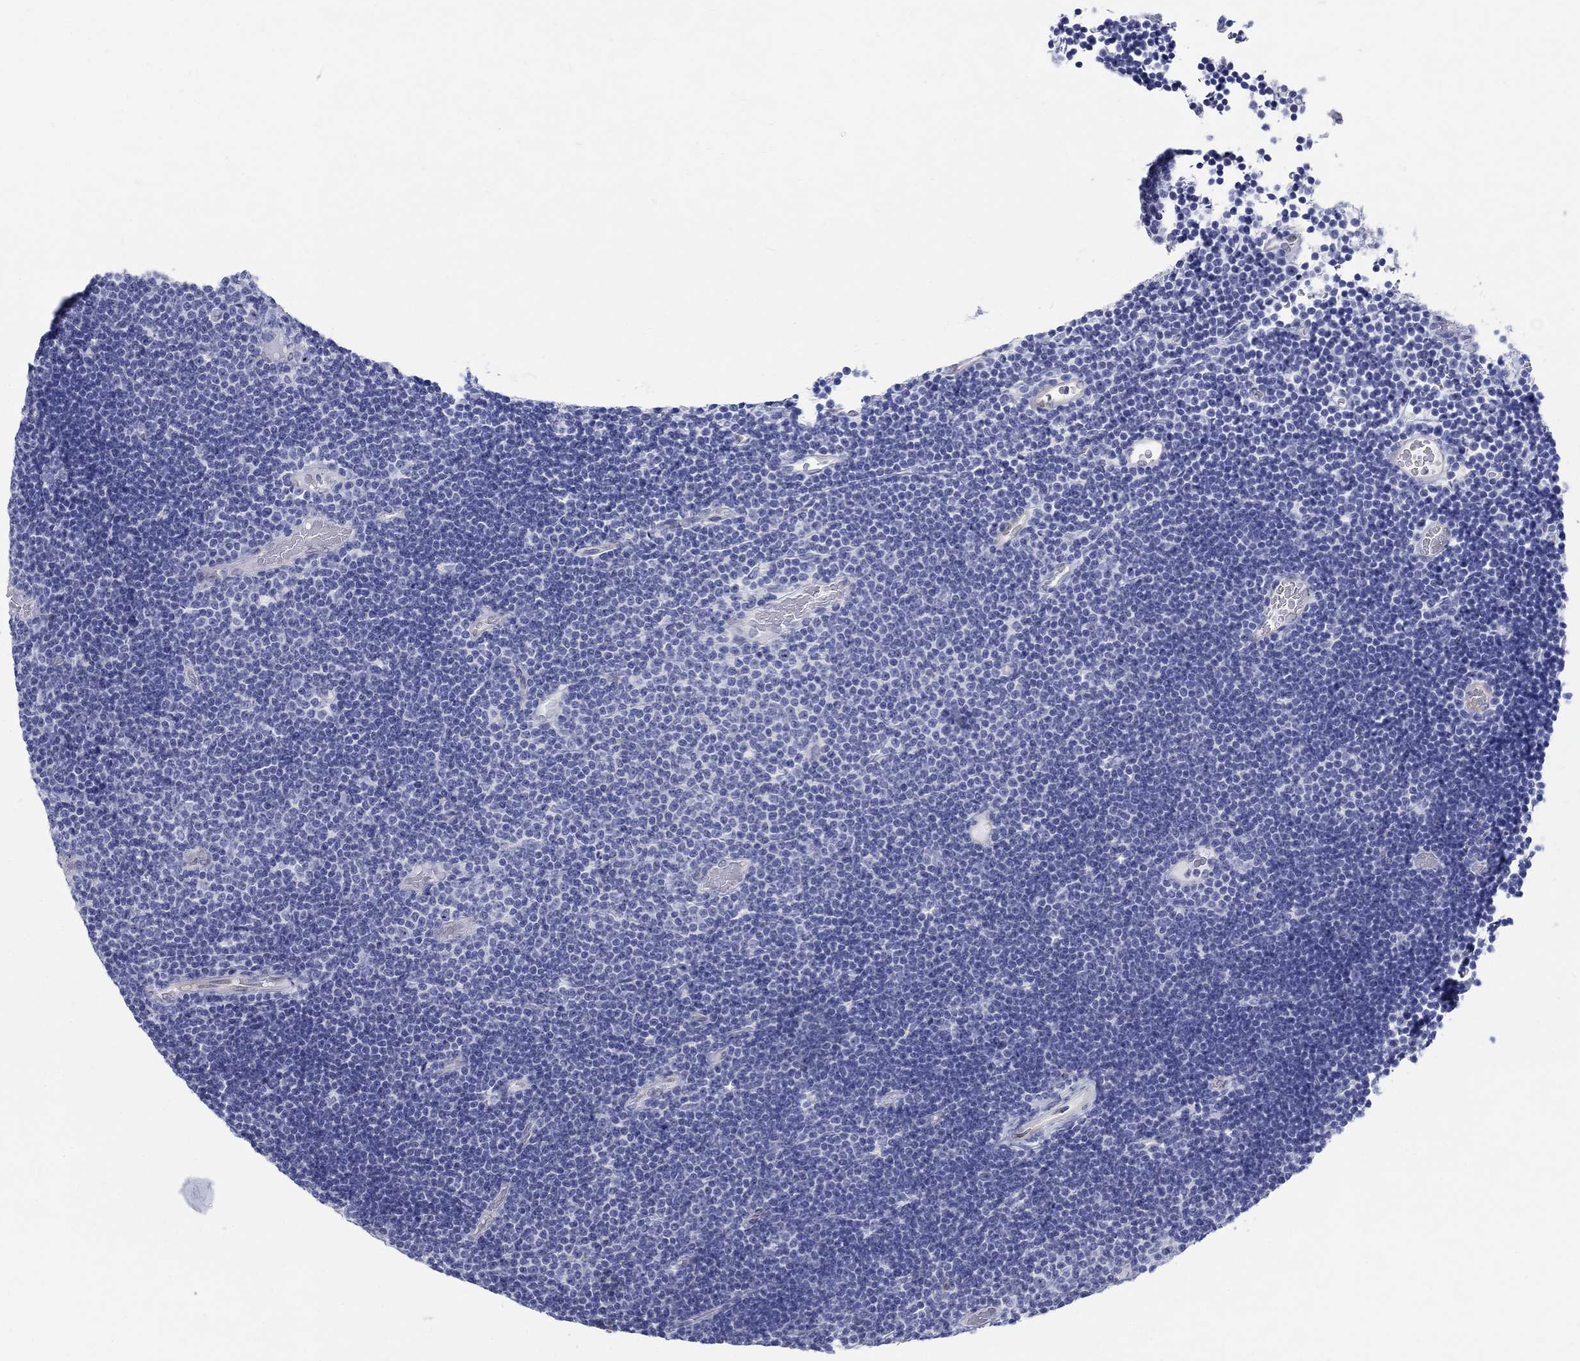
{"staining": {"intensity": "negative", "quantity": "none", "location": "none"}, "tissue": "lymphoma", "cell_type": "Tumor cells", "image_type": "cancer", "snomed": [{"axis": "morphology", "description": "Malignant lymphoma, non-Hodgkin's type, Low grade"}, {"axis": "topography", "description": "Brain"}], "caption": "Tumor cells show no significant protein staining in malignant lymphoma, non-Hodgkin's type (low-grade).", "gene": "AKR1C2", "patient": {"sex": "female", "age": 66}}